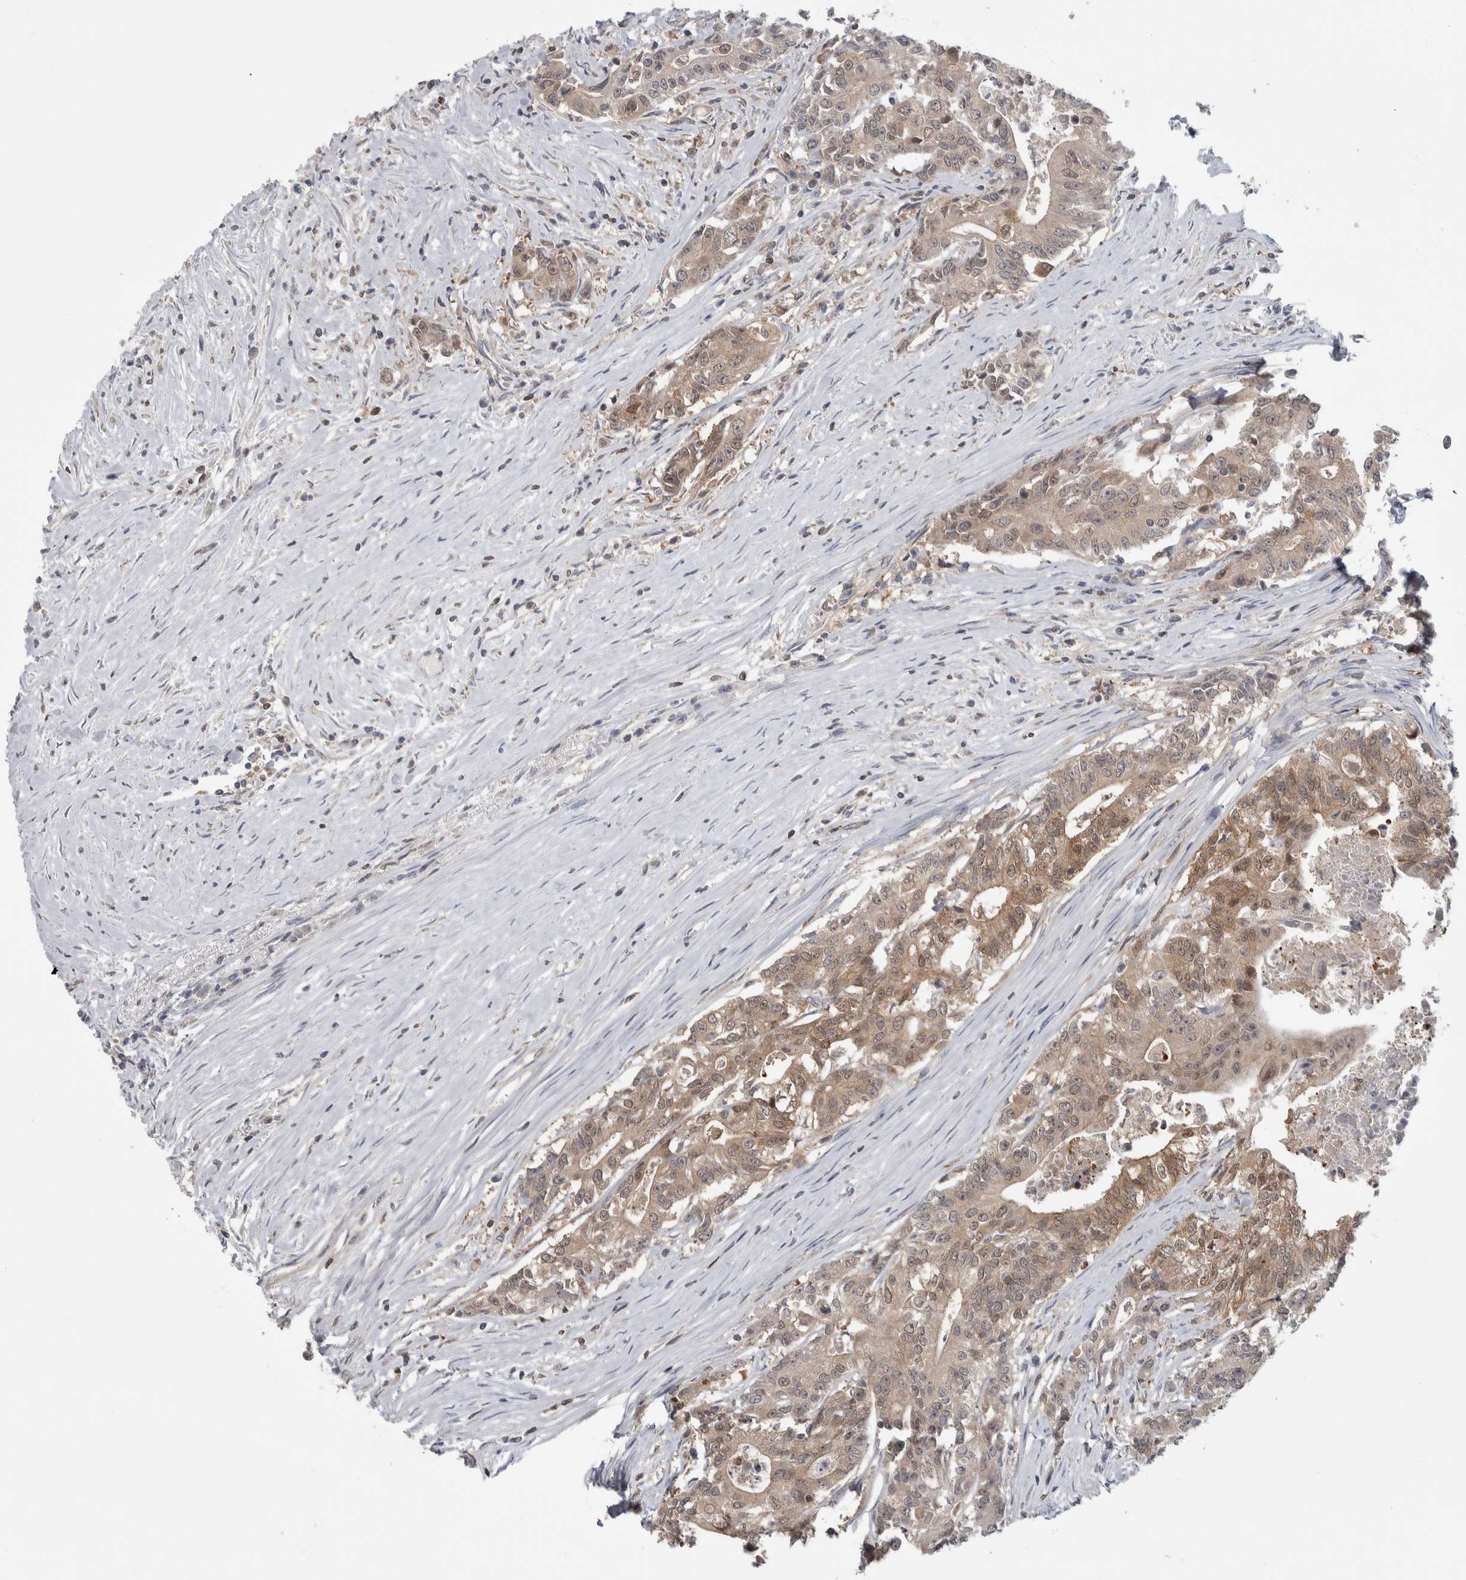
{"staining": {"intensity": "moderate", "quantity": ">75%", "location": "cytoplasmic/membranous,nuclear"}, "tissue": "colorectal cancer", "cell_type": "Tumor cells", "image_type": "cancer", "snomed": [{"axis": "morphology", "description": "Adenocarcinoma, NOS"}, {"axis": "topography", "description": "Colon"}], "caption": "Tumor cells demonstrate medium levels of moderate cytoplasmic/membranous and nuclear positivity in about >75% of cells in colorectal adenocarcinoma.", "gene": "HTATIP2", "patient": {"sex": "female", "age": 77}}